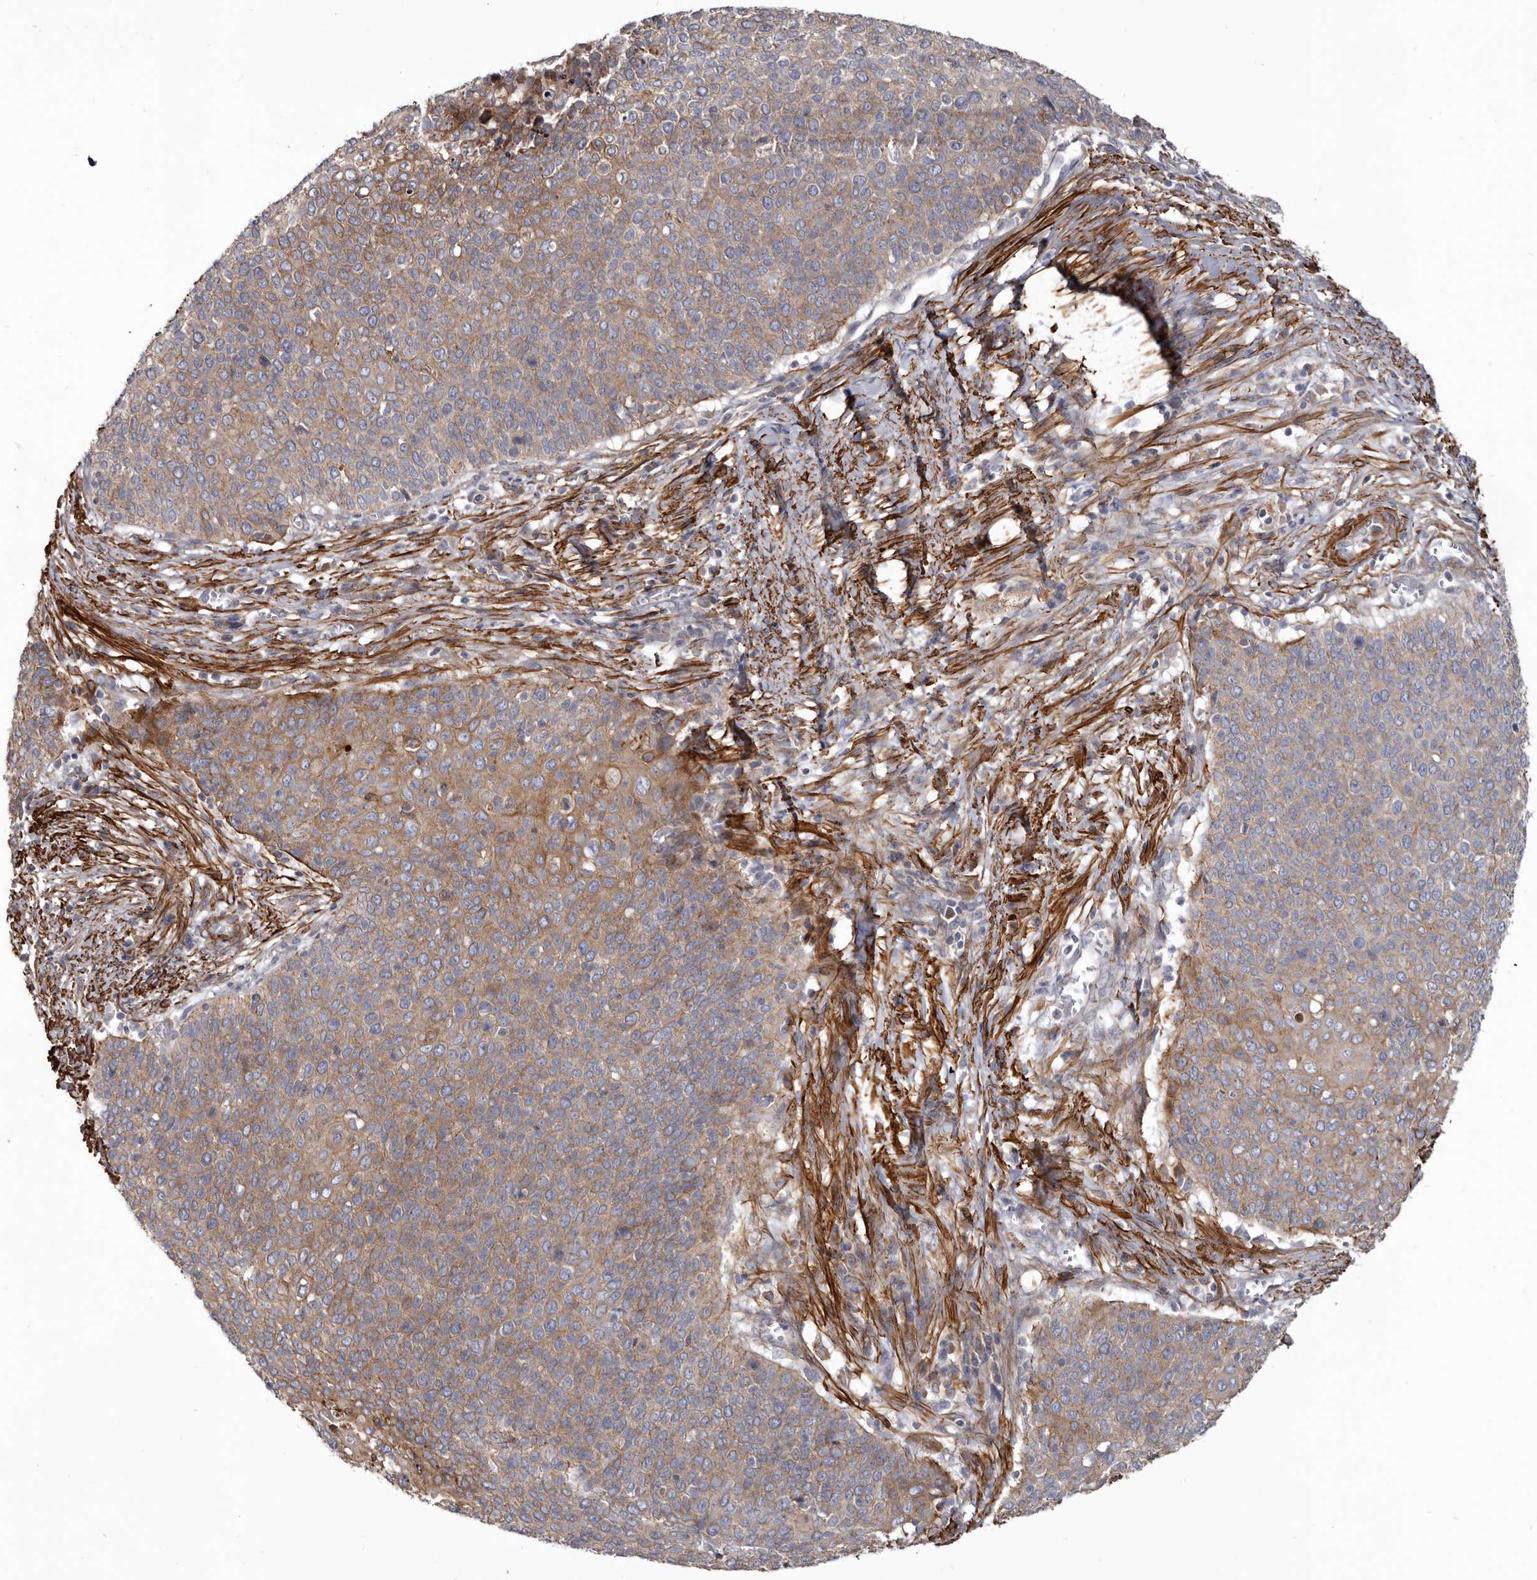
{"staining": {"intensity": "moderate", "quantity": ">75%", "location": "cytoplasmic/membranous"}, "tissue": "cervical cancer", "cell_type": "Tumor cells", "image_type": "cancer", "snomed": [{"axis": "morphology", "description": "Squamous cell carcinoma, NOS"}, {"axis": "topography", "description": "Cervix"}], "caption": "The photomicrograph demonstrates staining of cervical cancer (squamous cell carcinoma), revealing moderate cytoplasmic/membranous protein expression (brown color) within tumor cells. The staining was performed using DAB (3,3'-diaminobenzidine), with brown indicating positive protein expression. Nuclei are stained blue with hematoxylin.", "gene": "CGN", "patient": {"sex": "female", "age": 39}}